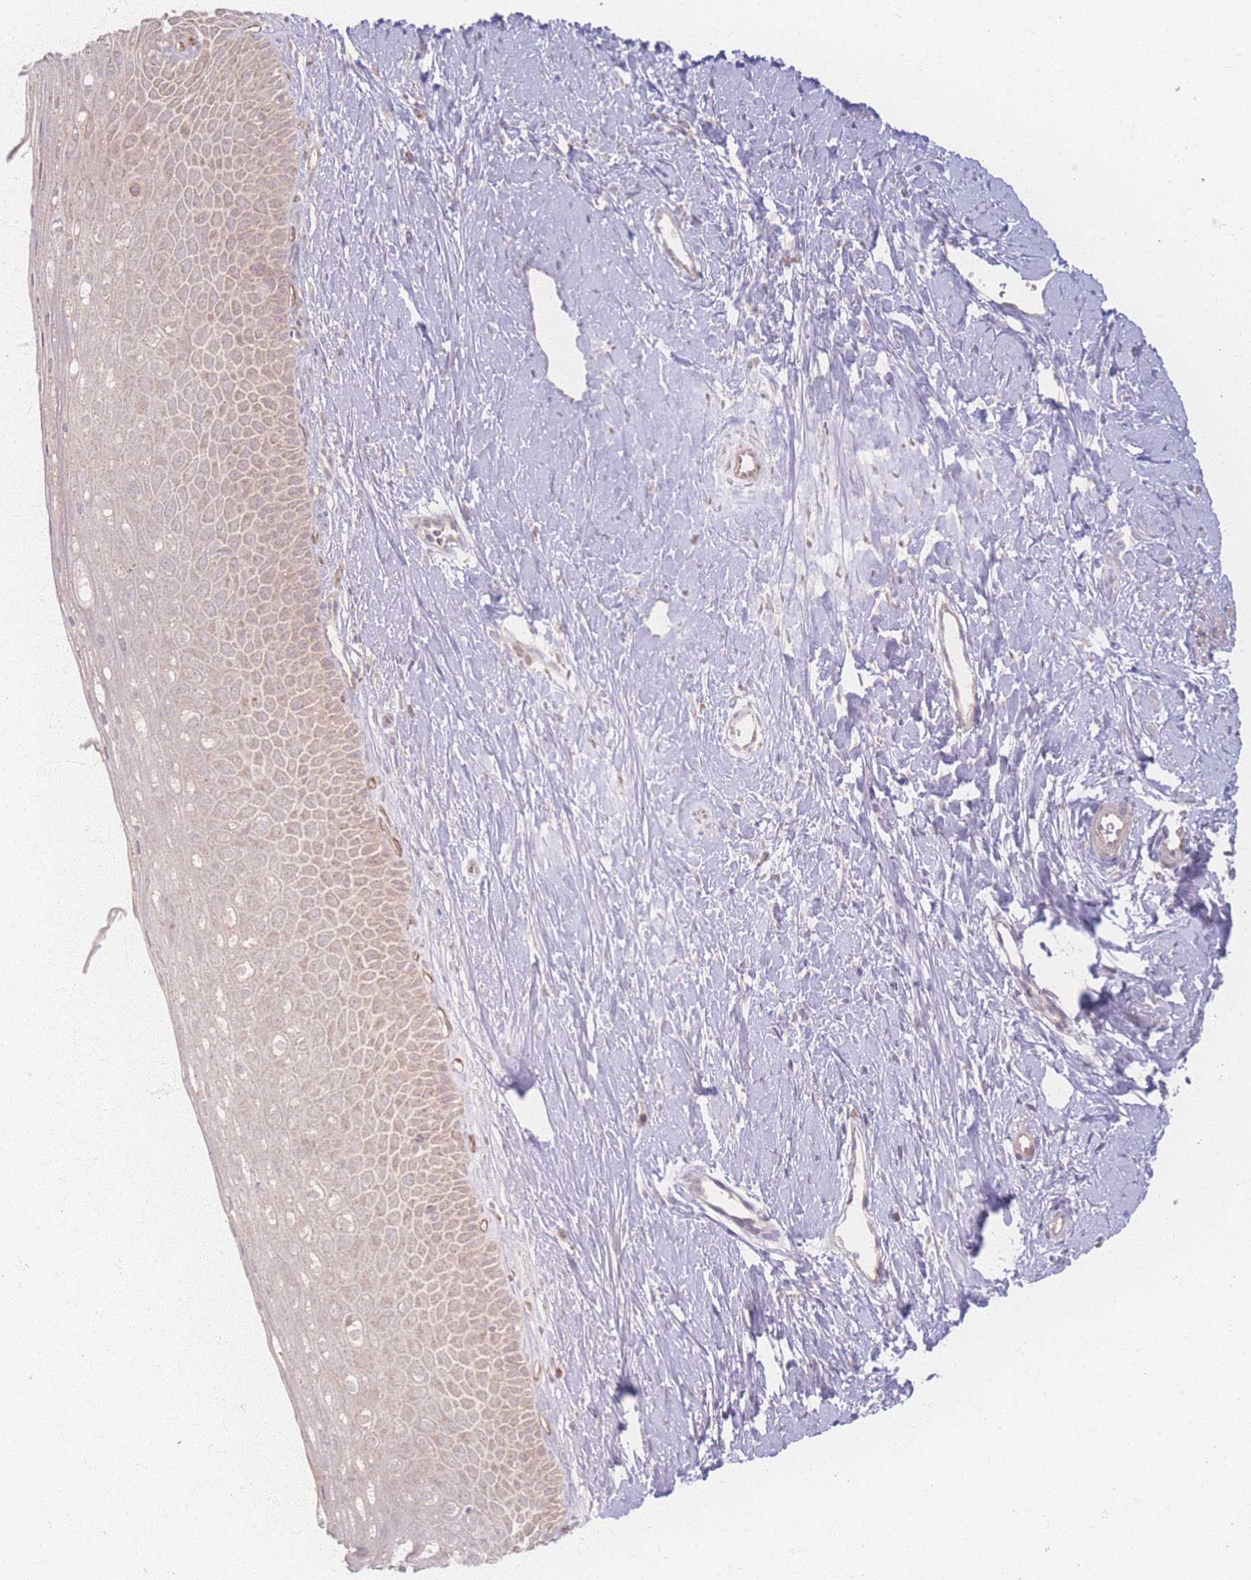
{"staining": {"intensity": "weak", "quantity": ">75%", "location": "cytoplasmic/membranous"}, "tissue": "cervix", "cell_type": "Glandular cells", "image_type": "normal", "snomed": [{"axis": "morphology", "description": "Normal tissue, NOS"}, {"axis": "topography", "description": "Cervix"}], "caption": "DAB (3,3'-diaminobenzidine) immunohistochemical staining of unremarkable cervix demonstrates weak cytoplasmic/membranous protein expression in about >75% of glandular cells.", "gene": "INSR", "patient": {"sex": "female", "age": 57}}